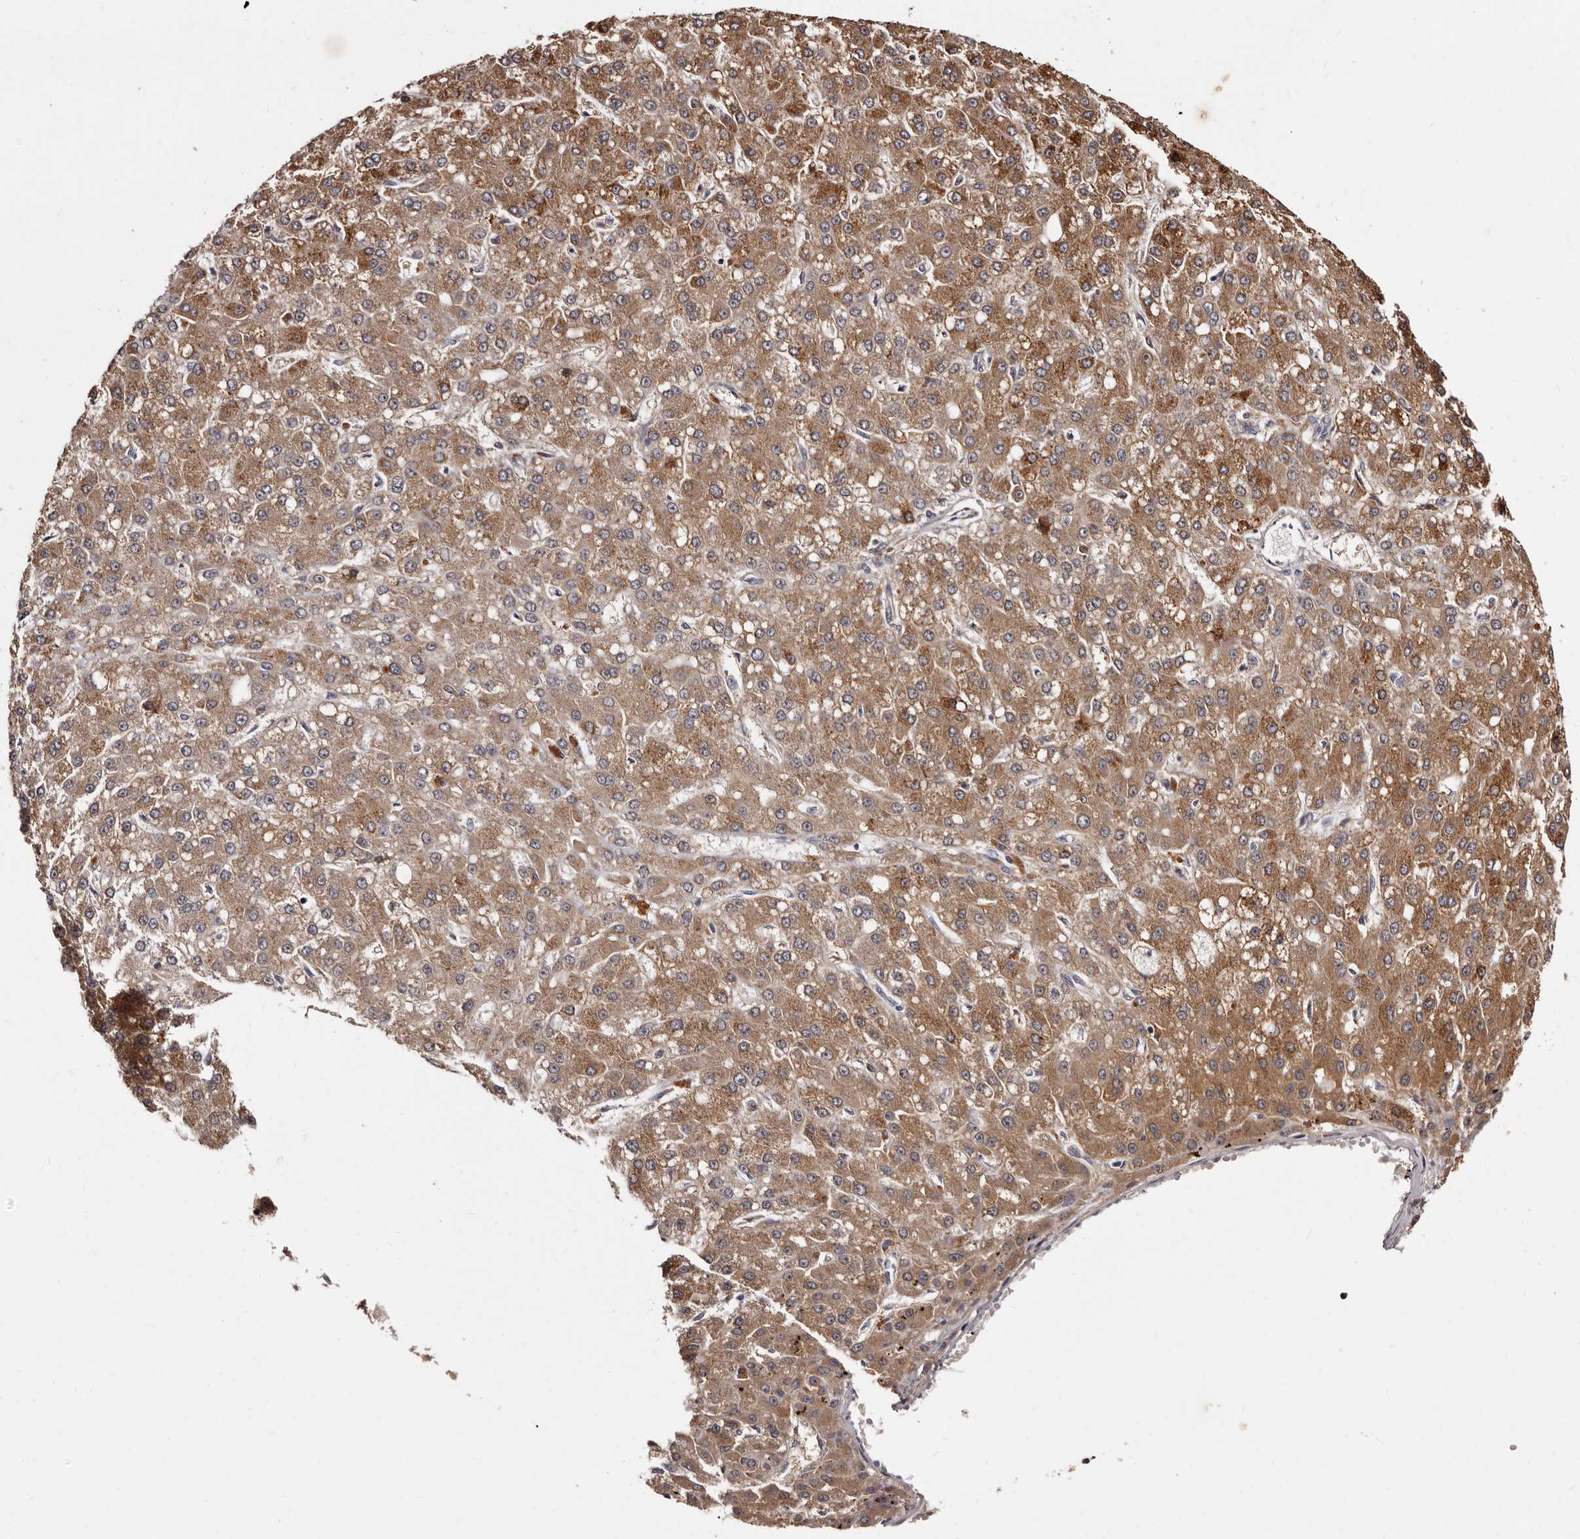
{"staining": {"intensity": "moderate", "quantity": ">75%", "location": "cytoplasmic/membranous"}, "tissue": "liver cancer", "cell_type": "Tumor cells", "image_type": "cancer", "snomed": [{"axis": "morphology", "description": "Carcinoma, Hepatocellular, NOS"}, {"axis": "topography", "description": "Liver"}], "caption": "Moderate cytoplasmic/membranous staining for a protein is appreciated in about >75% of tumor cells of hepatocellular carcinoma (liver) using immunohistochemistry (IHC).", "gene": "DNPH1", "patient": {"sex": "male", "age": 67}}